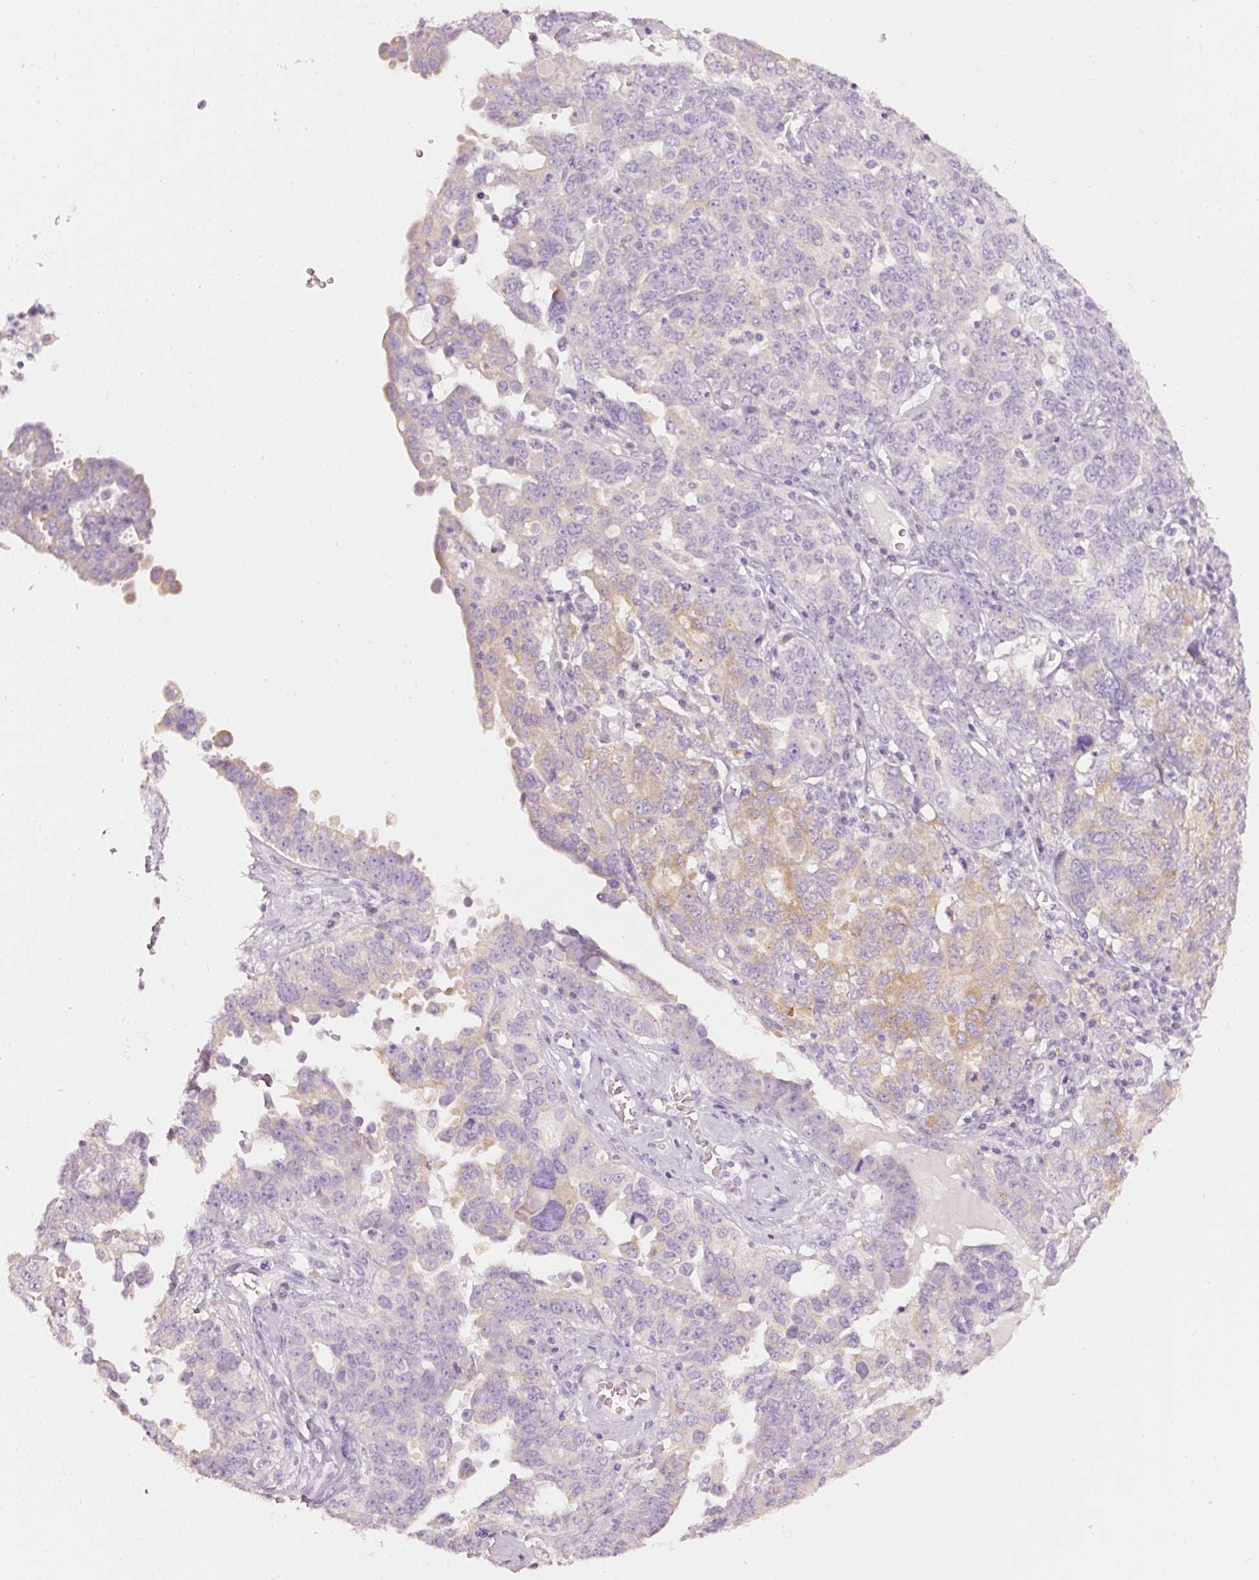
{"staining": {"intensity": "weak", "quantity": "<25%", "location": "cytoplasmic/membranous"}, "tissue": "ovarian cancer", "cell_type": "Tumor cells", "image_type": "cancer", "snomed": [{"axis": "morphology", "description": "Carcinoma, endometroid"}, {"axis": "topography", "description": "Ovary"}], "caption": "The histopathology image displays no staining of tumor cells in ovarian cancer (endometroid carcinoma).", "gene": "PDXDC1", "patient": {"sex": "female", "age": 62}}